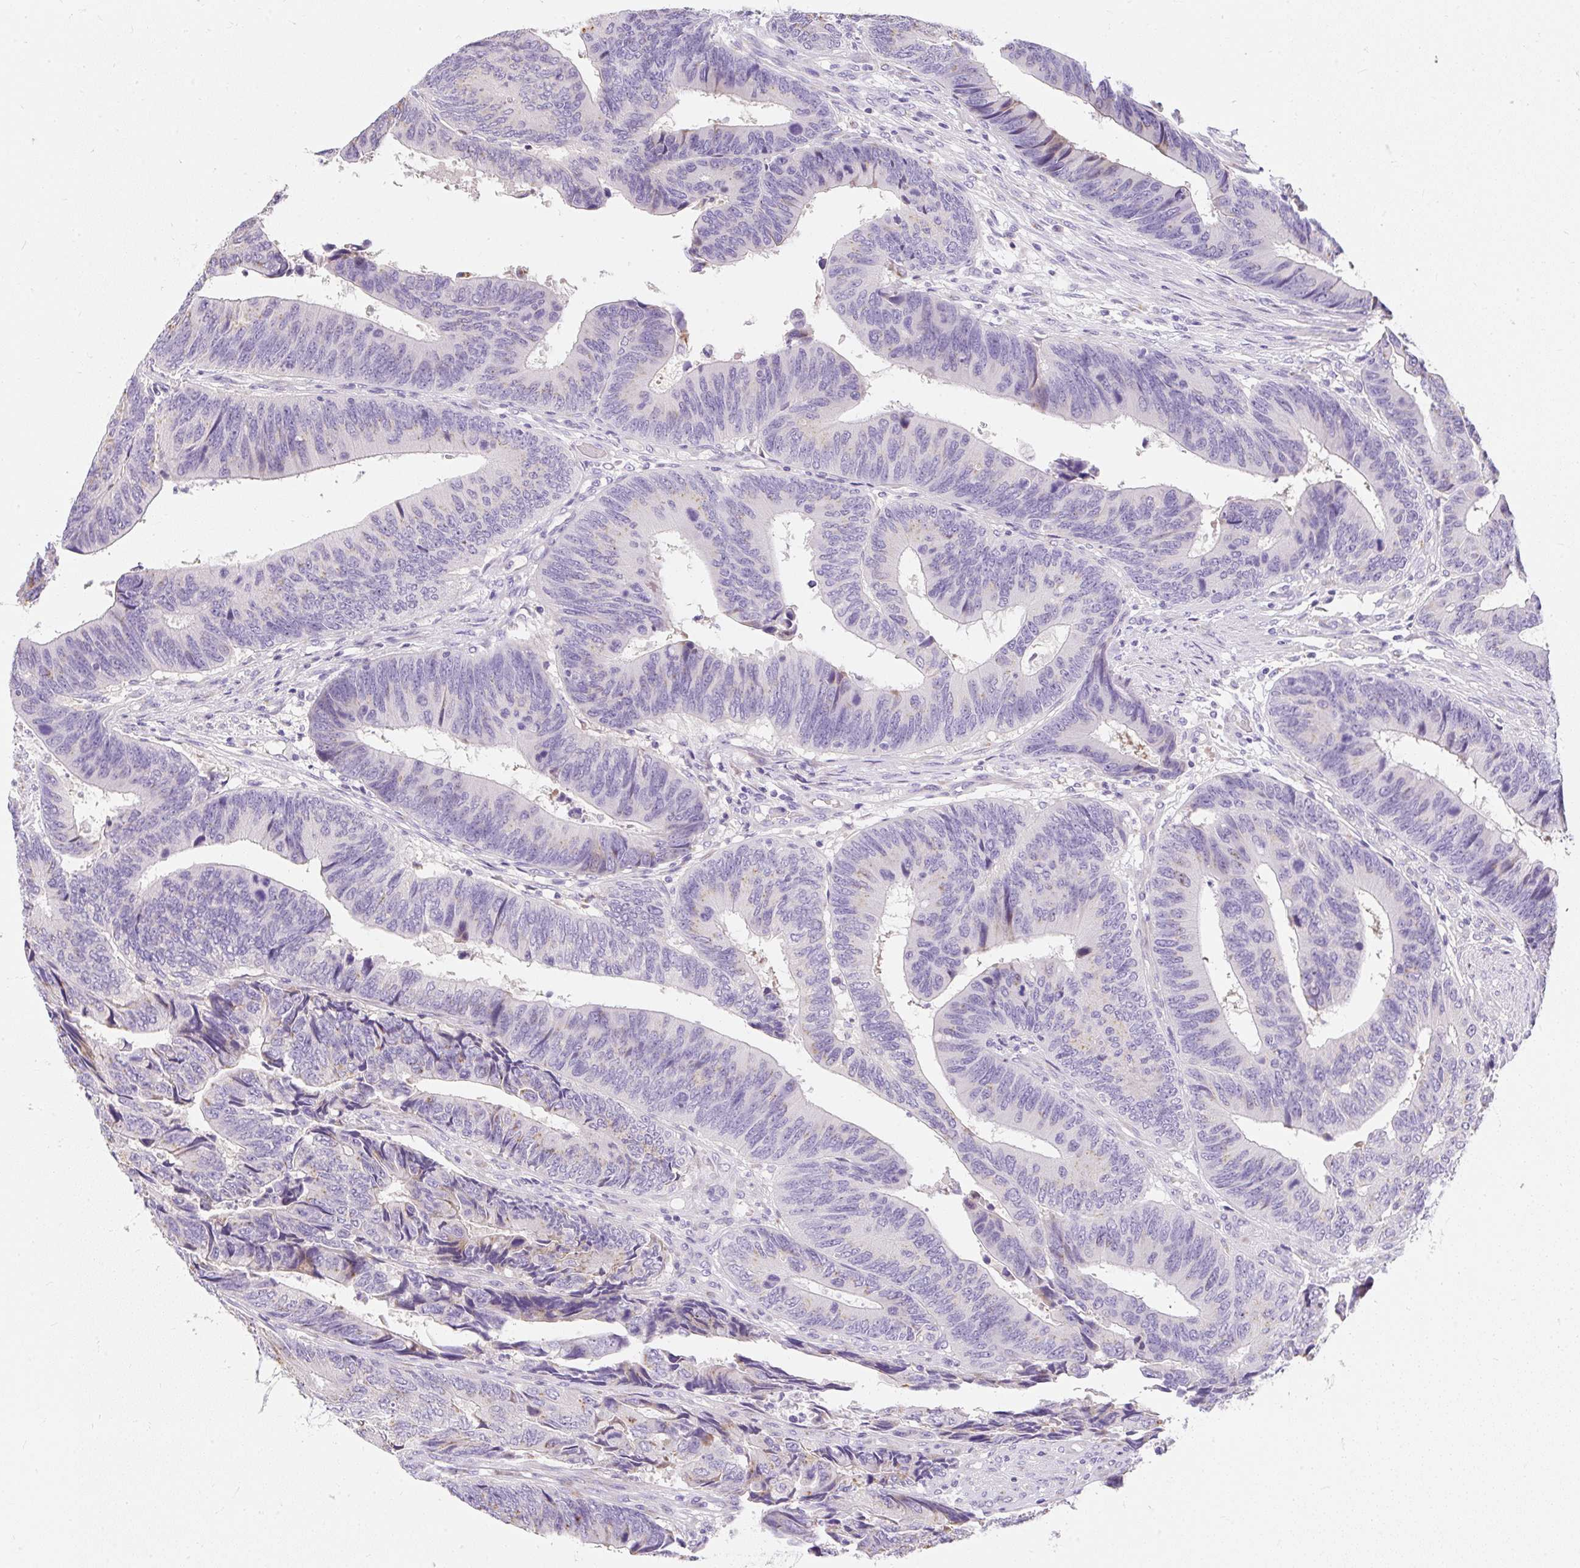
{"staining": {"intensity": "weak", "quantity": "<25%", "location": "cytoplasmic/membranous"}, "tissue": "colorectal cancer", "cell_type": "Tumor cells", "image_type": "cancer", "snomed": [{"axis": "morphology", "description": "Adenocarcinoma, NOS"}, {"axis": "topography", "description": "Colon"}], "caption": "The IHC photomicrograph has no significant expression in tumor cells of colorectal cancer (adenocarcinoma) tissue.", "gene": "DTX4", "patient": {"sex": "male", "age": 87}}